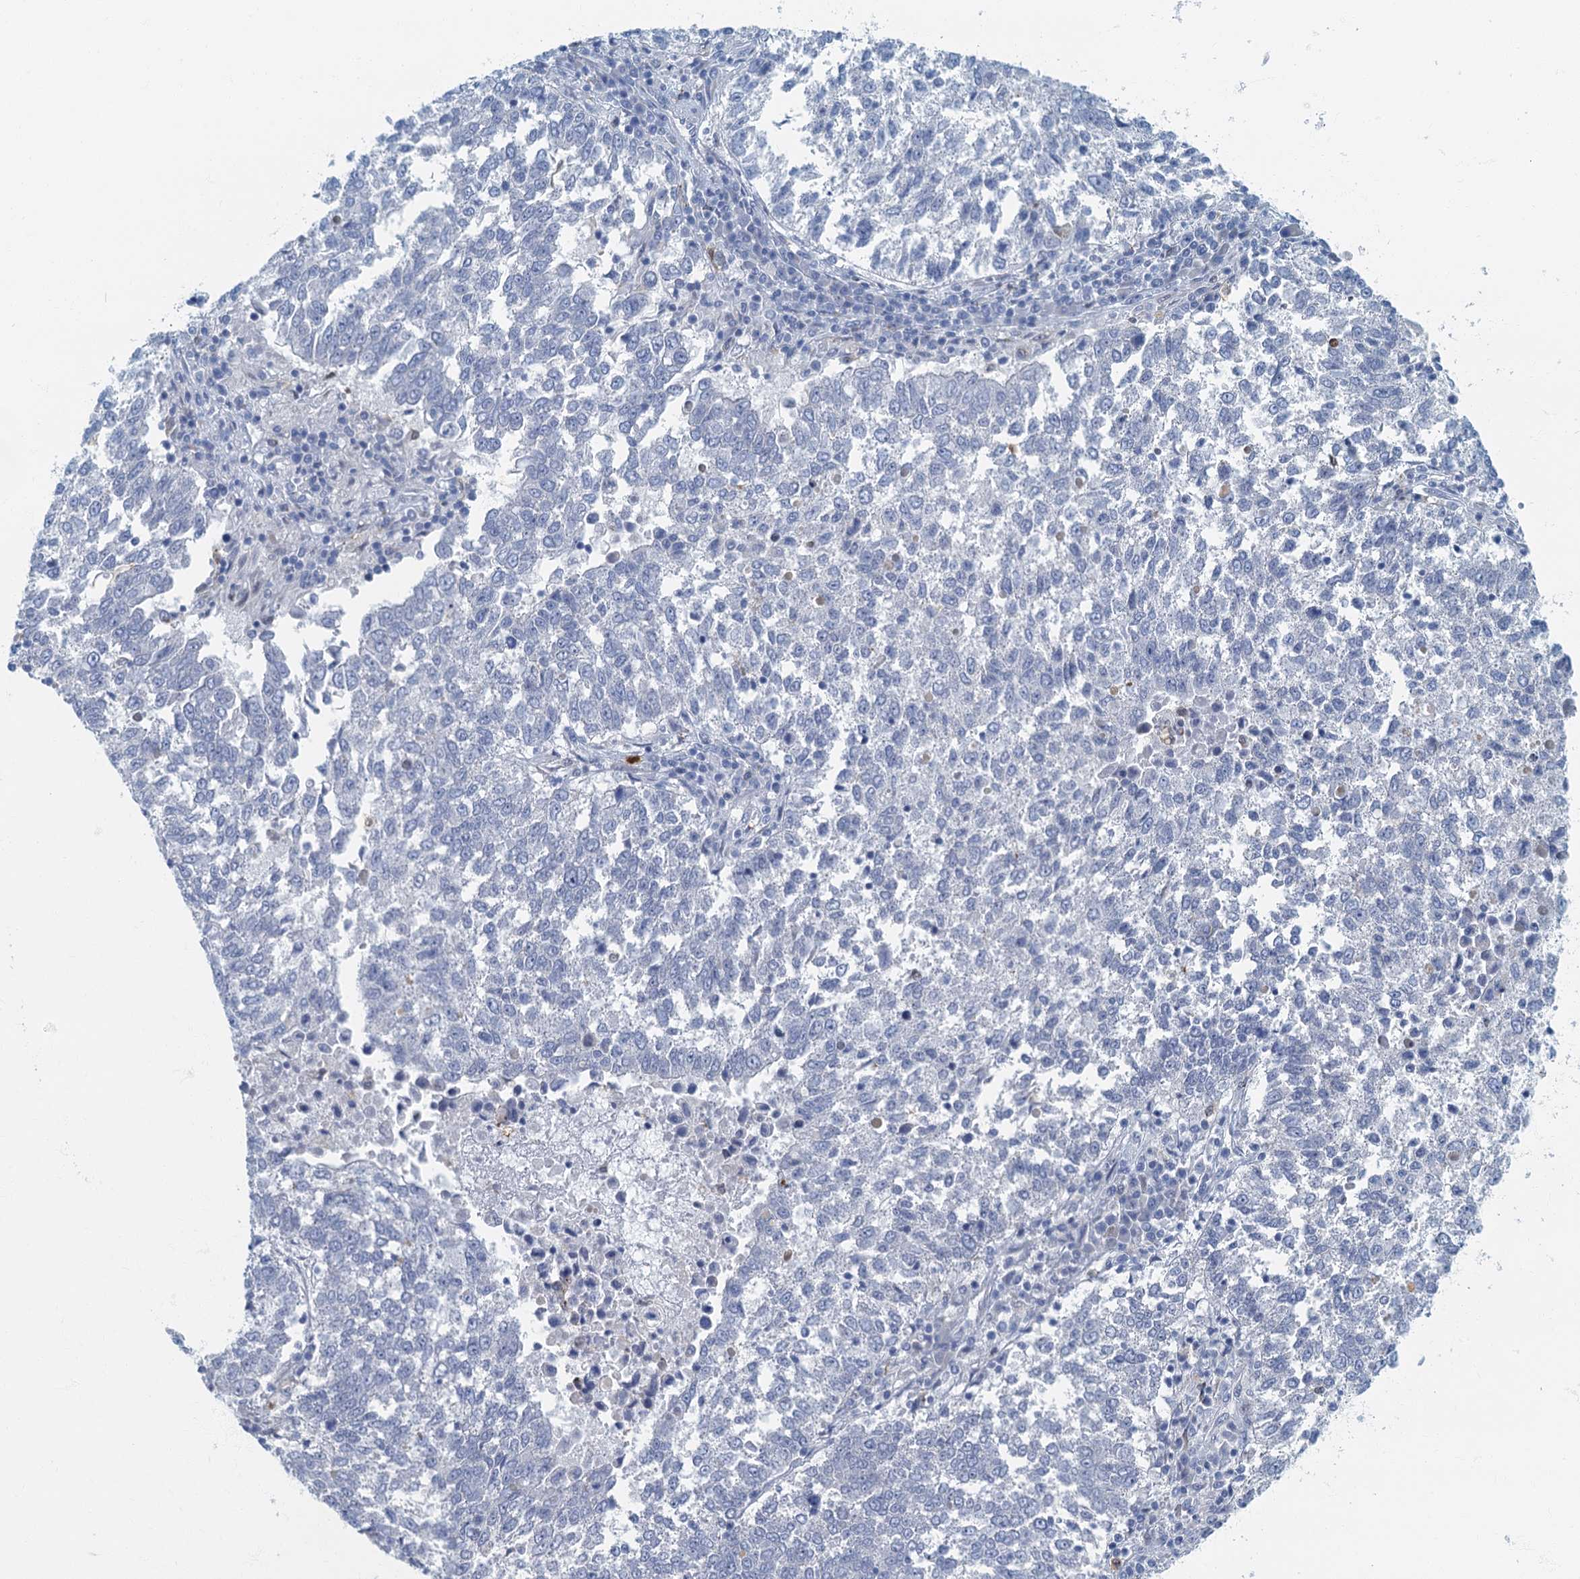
{"staining": {"intensity": "negative", "quantity": "none", "location": "none"}, "tissue": "lung cancer", "cell_type": "Tumor cells", "image_type": "cancer", "snomed": [{"axis": "morphology", "description": "Squamous cell carcinoma, NOS"}, {"axis": "topography", "description": "Lung"}], "caption": "Tumor cells show no significant staining in lung cancer.", "gene": "ANKDD1A", "patient": {"sex": "male", "age": 73}}